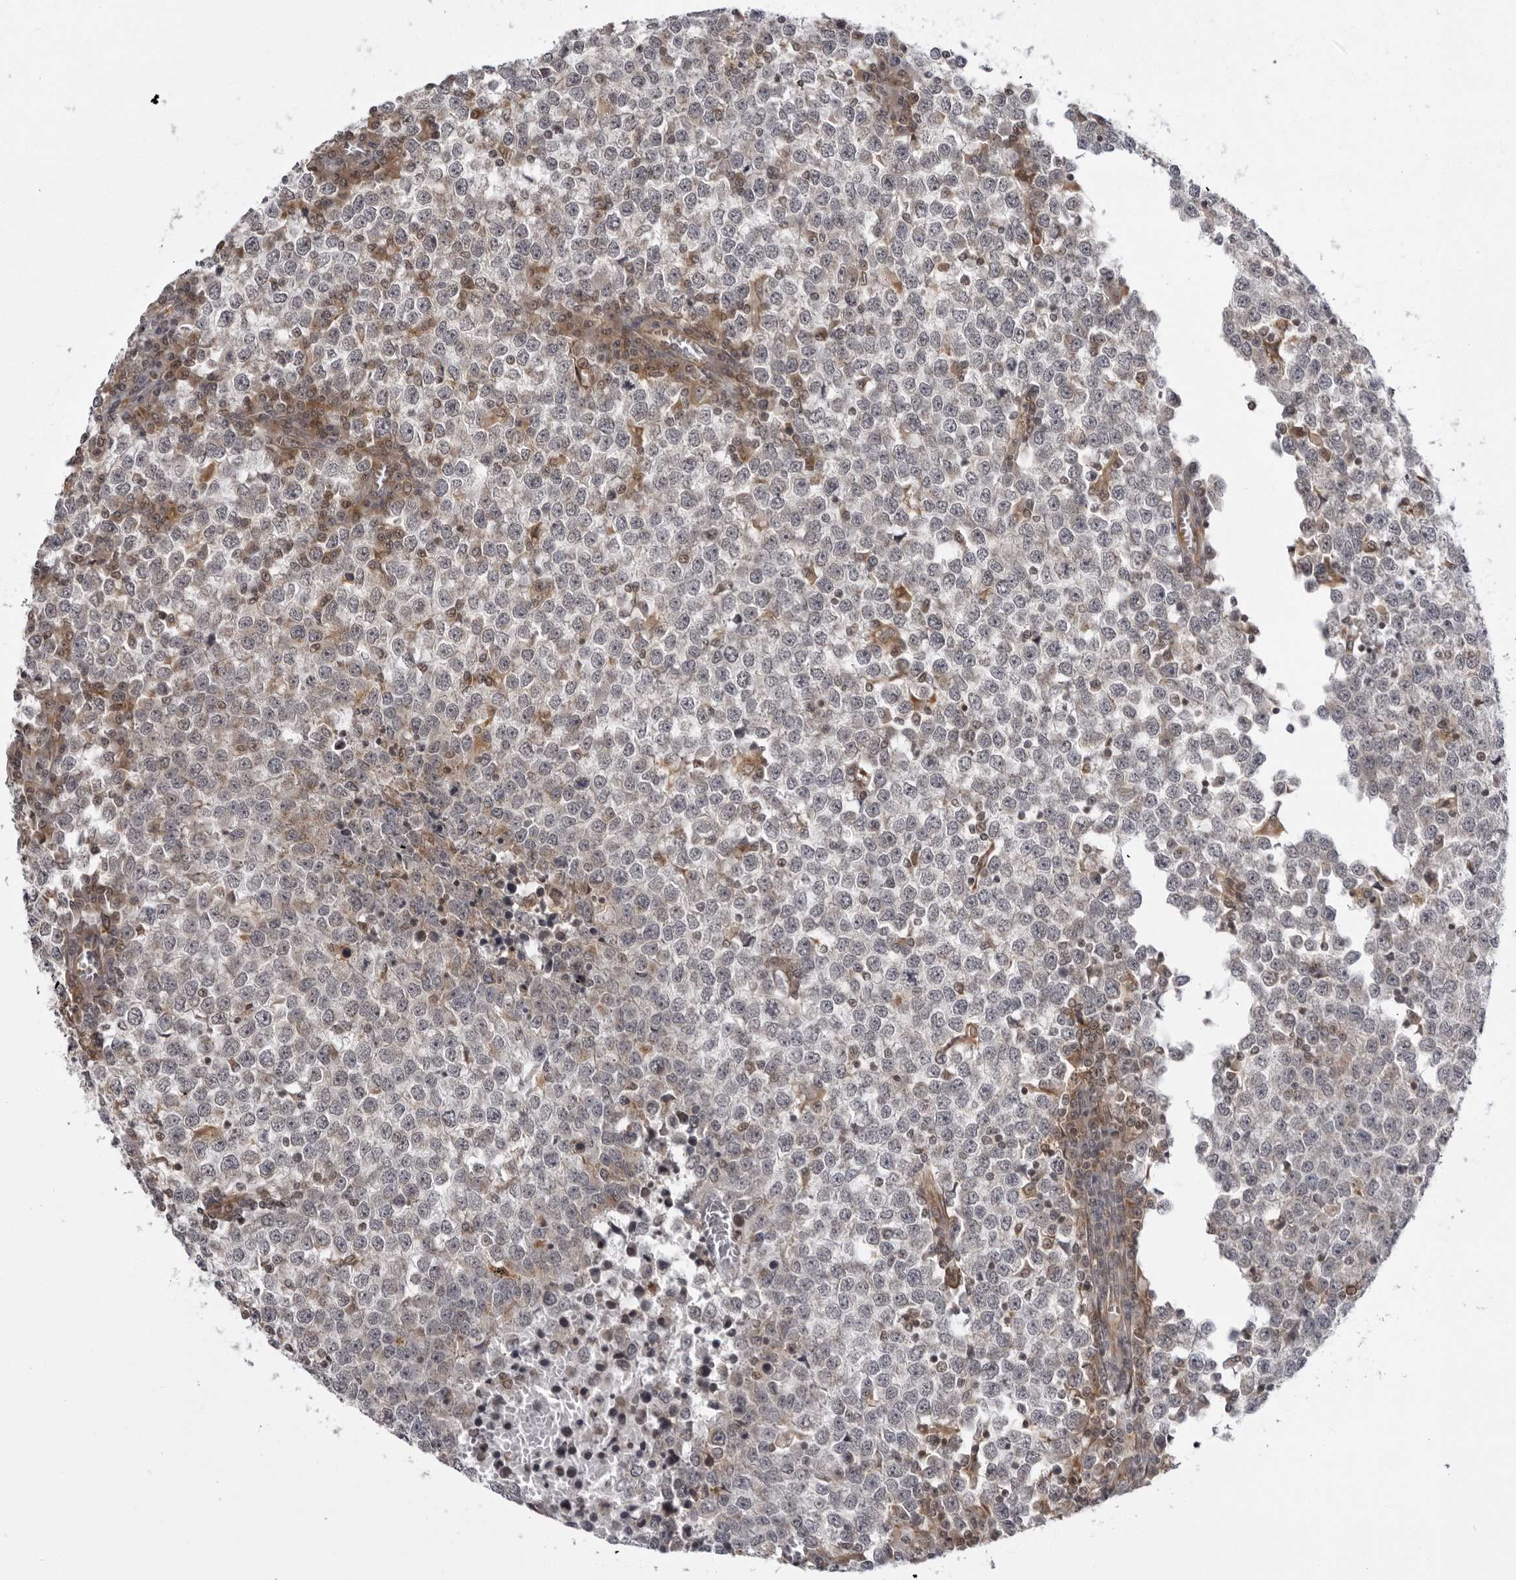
{"staining": {"intensity": "weak", "quantity": "<25%", "location": "cytoplasmic/membranous"}, "tissue": "testis cancer", "cell_type": "Tumor cells", "image_type": "cancer", "snomed": [{"axis": "morphology", "description": "Seminoma, NOS"}, {"axis": "topography", "description": "Testis"}], "caption": "Tumor cells are negative for brown protein staining in testis seminoma.", "gene": "USP43", "patient": {"sex": "male", "age": 65}}